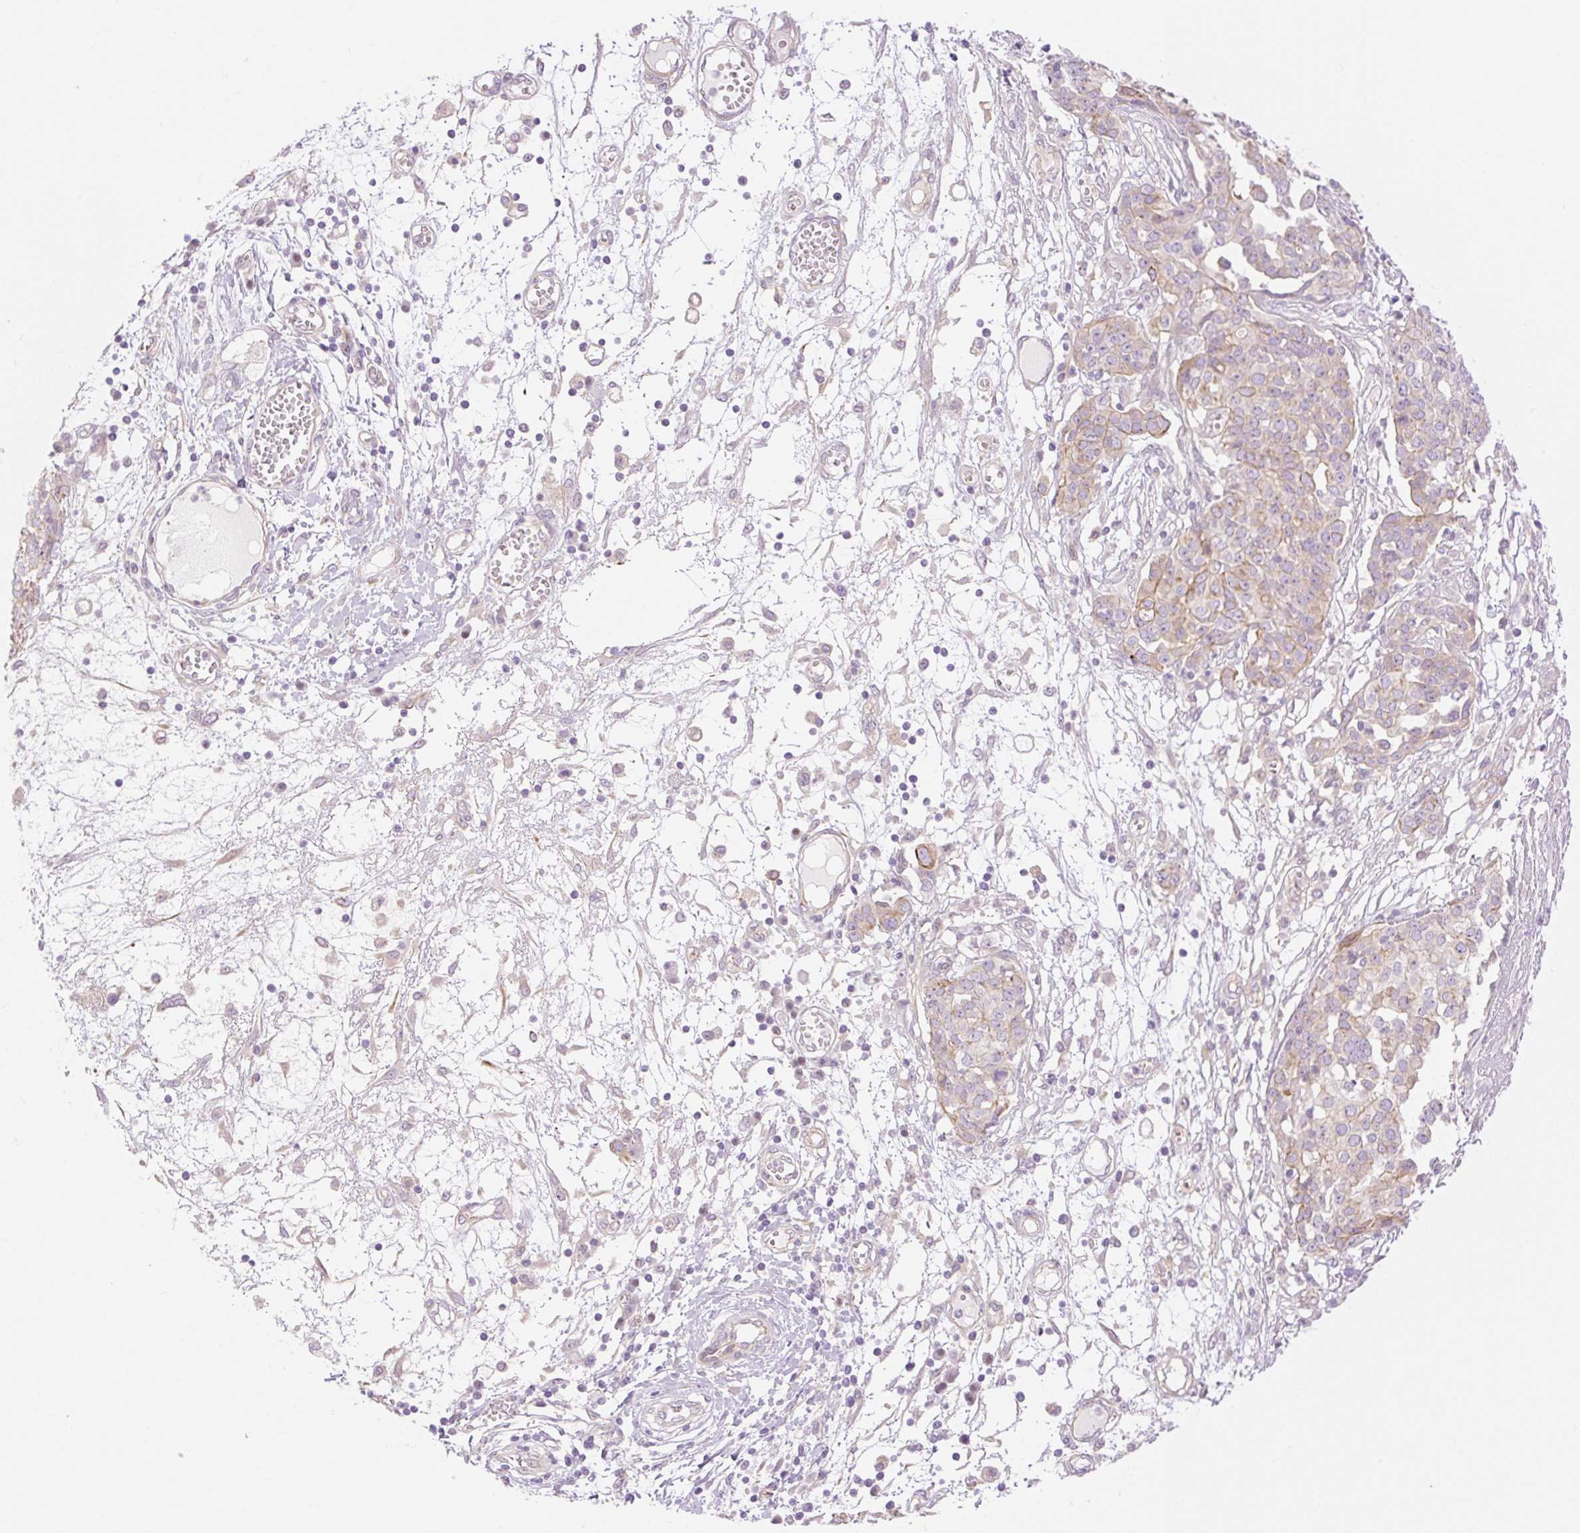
{"staining": {"intensity": "weak", "quantity": "<25%", "location": "cytoplasmic/membranous"}, "tissue": "ovarian cancer", "cell_type": "Tumor cells", "image_type": "cancer", "snomed": [{"axis": "morphology", "description": "Cystadenocarcinoma, serous, NOS"}, {"axis": "topography", "description": "Soft tissue"}, {"axis": "topography", "description": "Ovary"}], "caption": "This is an immunohistochemistry histopathology image of human ovarian cancer. There is no positivity in tumor cells.", "gene": "NLRP5", "patient": {"sex": "female", "age": 57}}